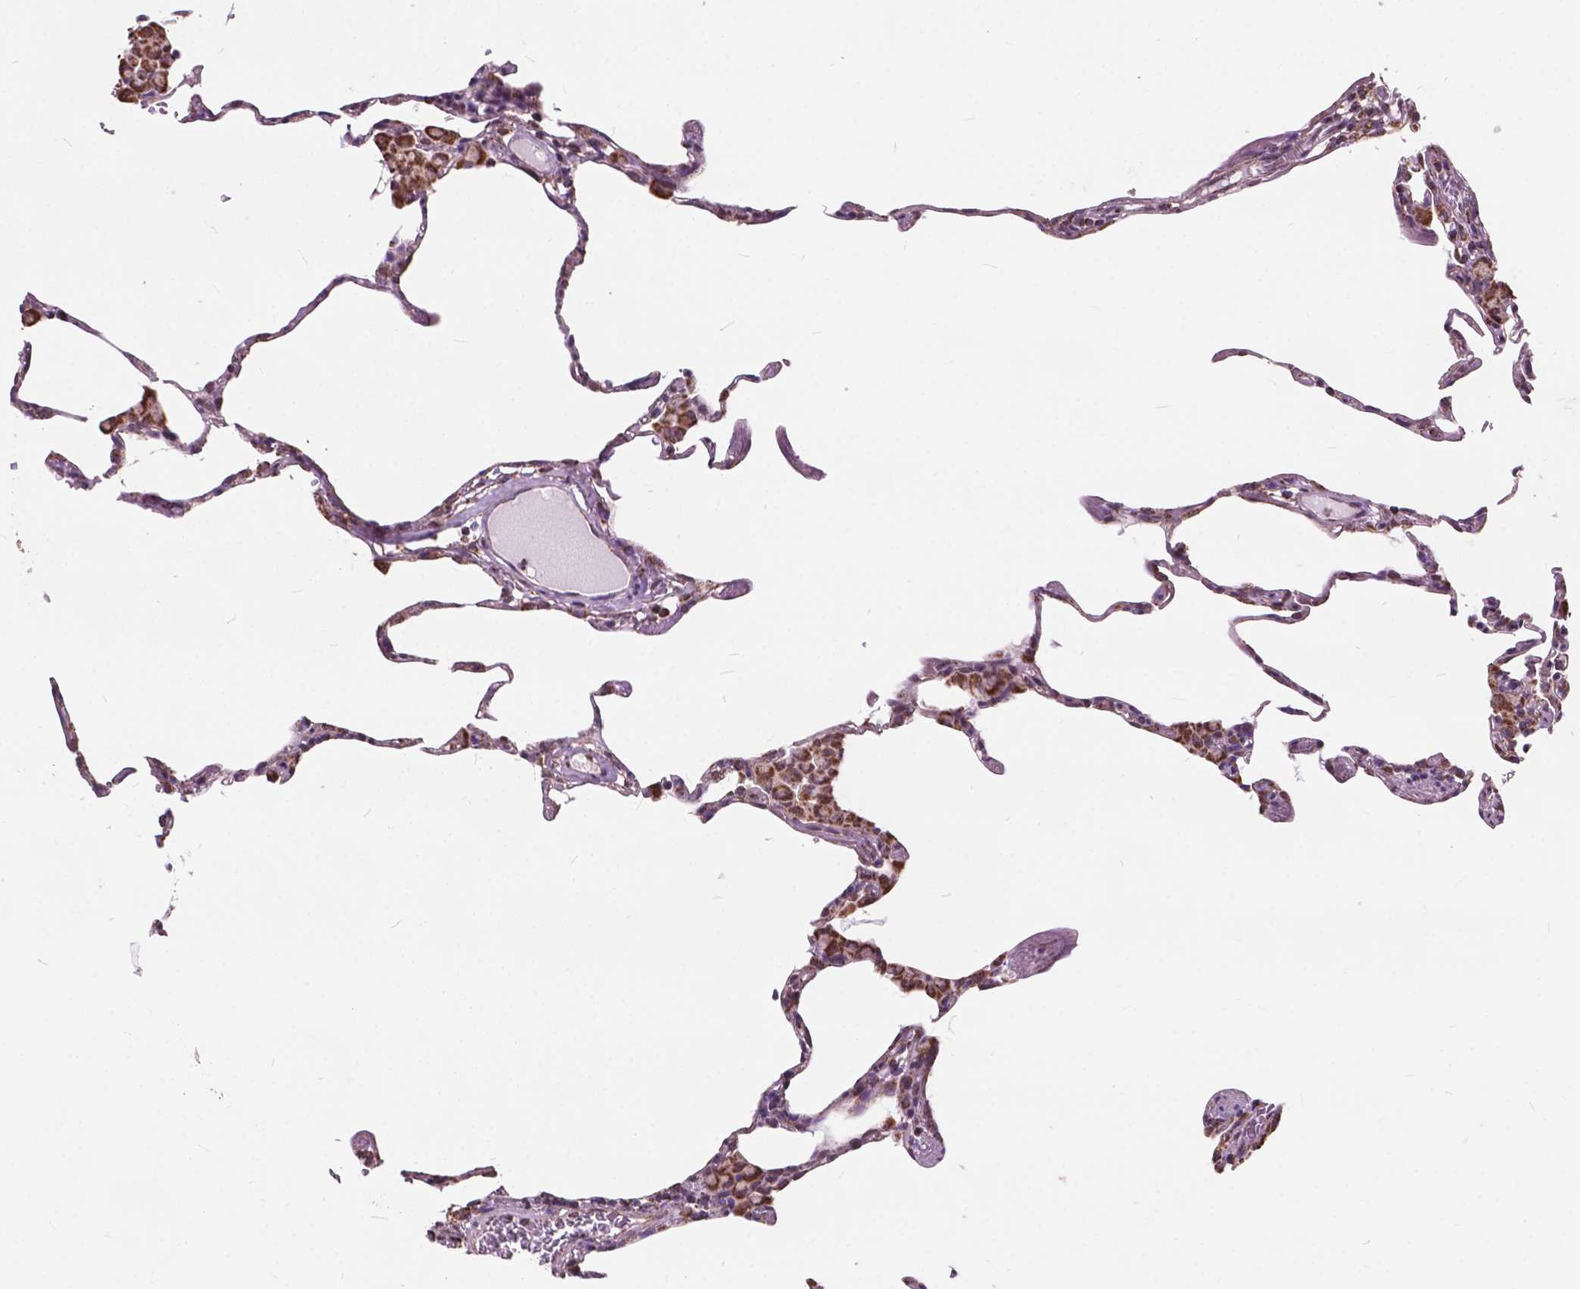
{"staining": {"intensity": "negative", "quantity": "none", "location": "none"}, "tissue": "lung", "cell_type": "Alveolar cells", "image_type": "normal", "snomed": [{"axis": "morphology", "description": "Normal tissue, NOS"}, {"axis": "topography", "description": "Lung"}], "caption": "Alveolar cells show no significant protein staining in benign lung.", "gene": "SCOC", "patient": {"sex": "female", "age": 57}}